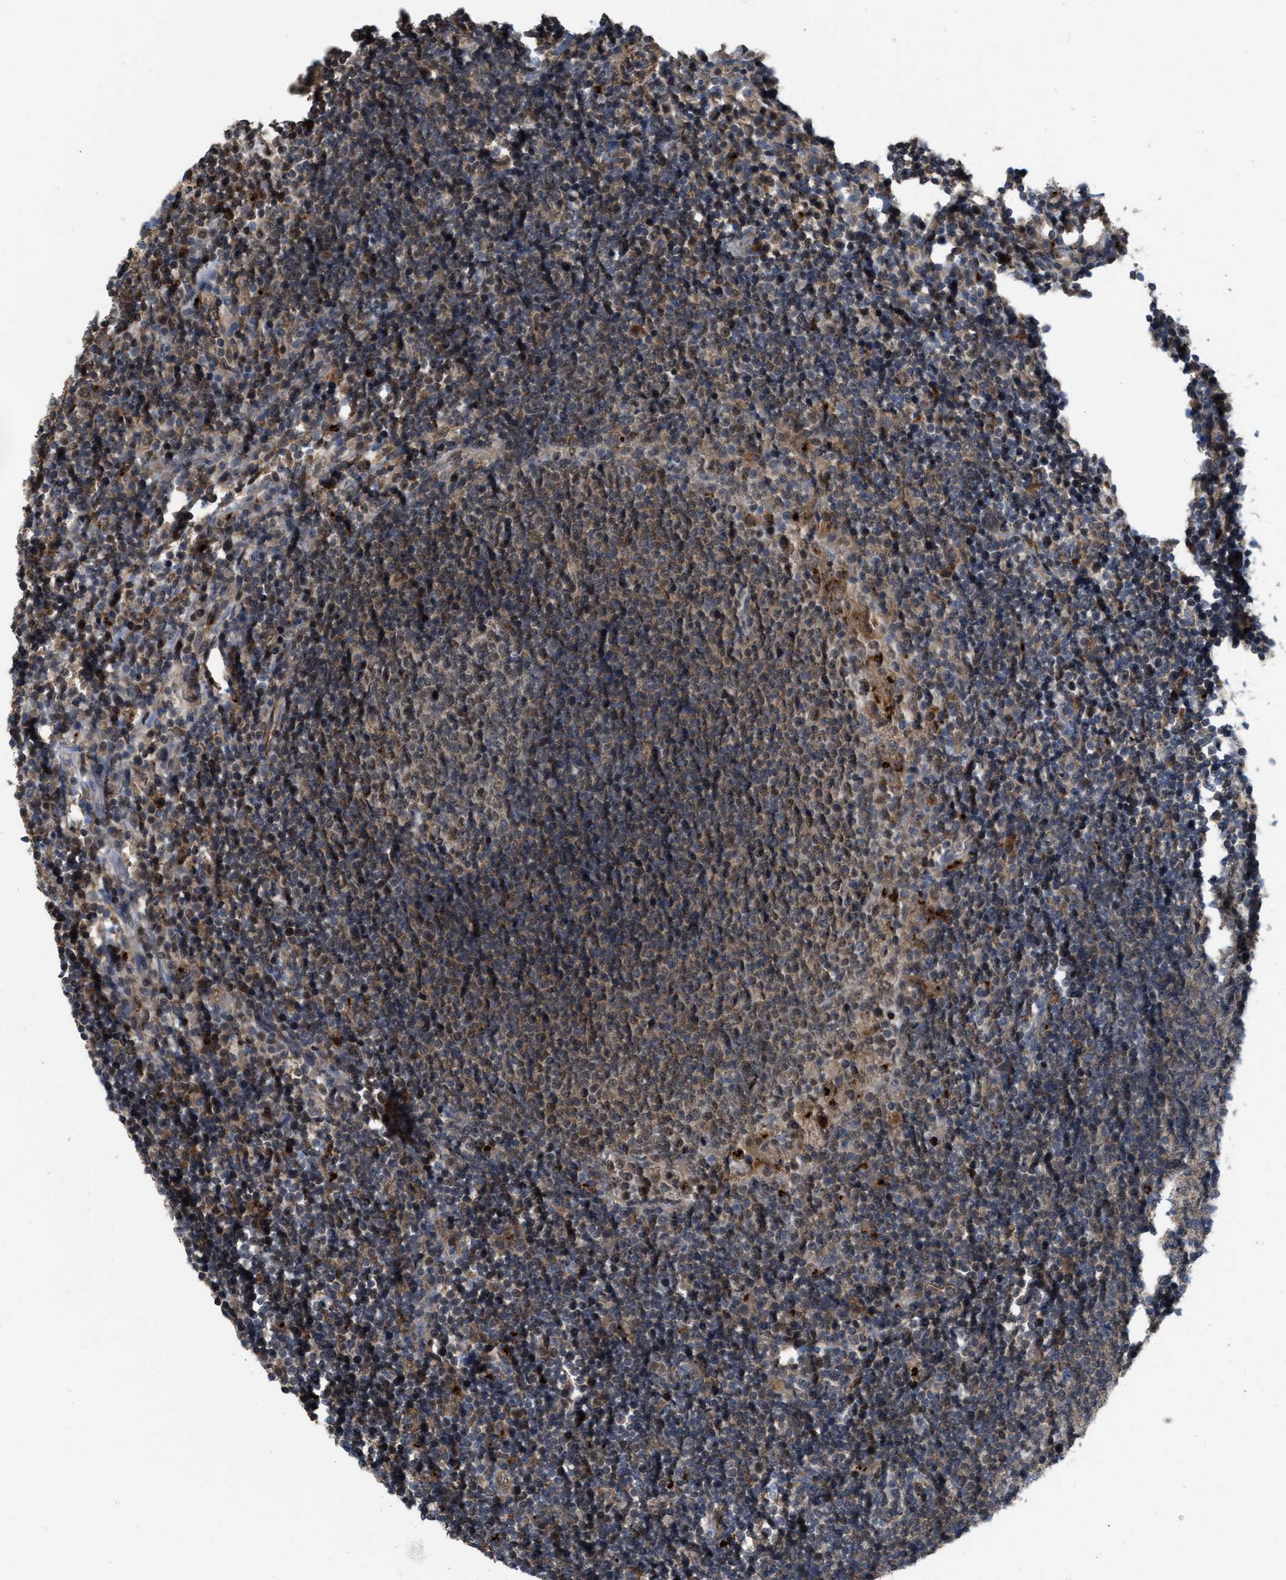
{"staining": {"intensity": "moderate", "quantity": ">75%", "location": "cytoplasmic/membranous"}, "tissue": "lymph node", "cell_type": "Germinal center cells", "image_type": "normal", "snomed": [{"axis": "morphology", "description": "Normal tissue, NOS"}, {"axis": "topography", "description": "Lymph node"}], "caption": "Moderate cytoplasmic/membranous expression for a protein is appreciated in approximately >75% of germinal center cells of normal lymph node using IHC.", "gene": "NAPEPLD", "patient": {"sex": "female", "age": 53}}